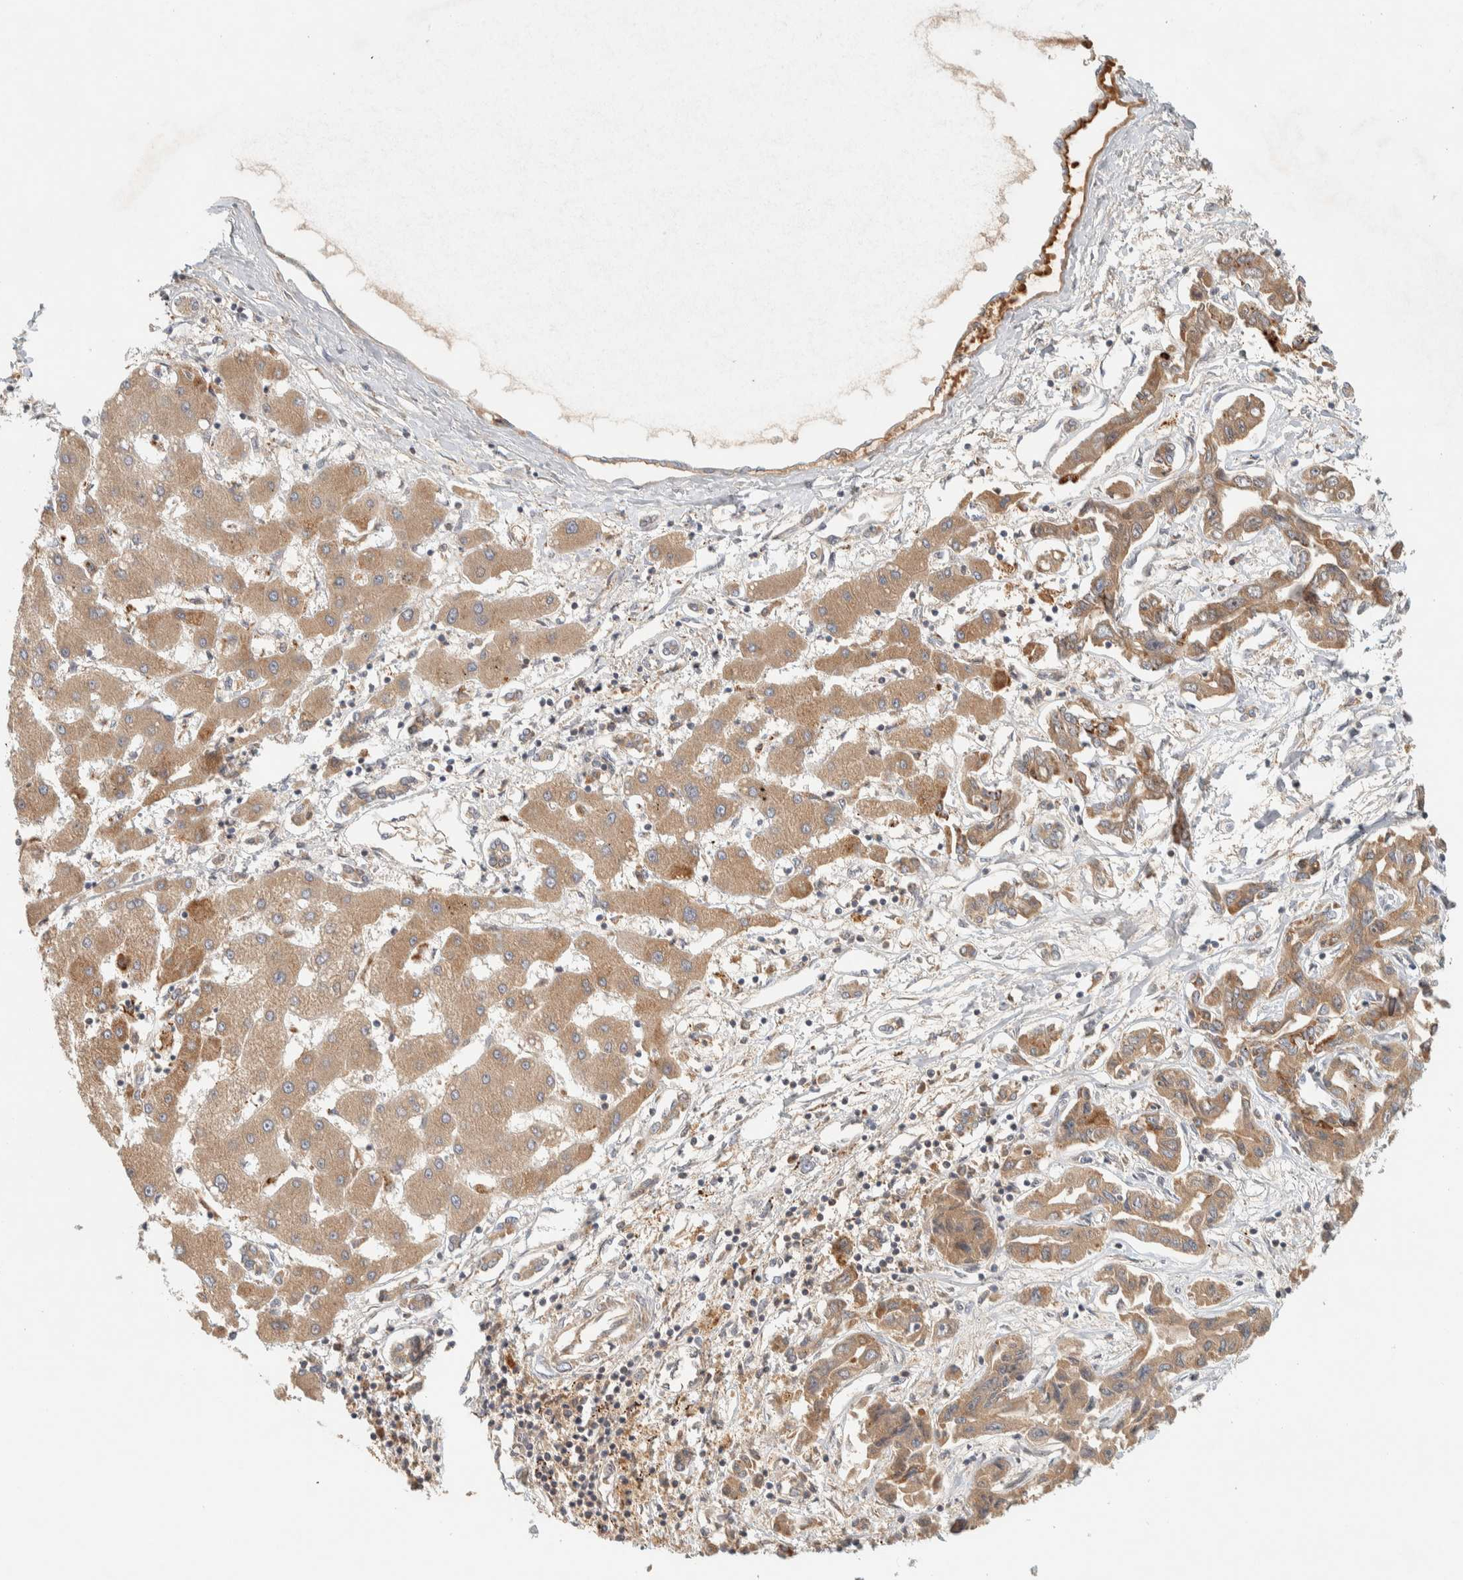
{"staining": {"intensity": "moderate", "quantity": ">75%", "location": "cytoplasmic/membranous"}, "tissue": "liver cancer", "cell_type": "Tumor cells", "image_type": "cancer", "snomed": [{"axis": "morphology", "description": "Cholangiocarcinoma"}, {"axis": "topography", "description": "Liver"}], "caption": "IHC image of cholangiocarcinoma (liver) stained for a protein (brown), which shows medium levels of moderate cytoplasmic/membranous expression in approximately >75% of tumor cells.", "gene": "FAM167A", "patient": {"sex": "male", "age": 59}}